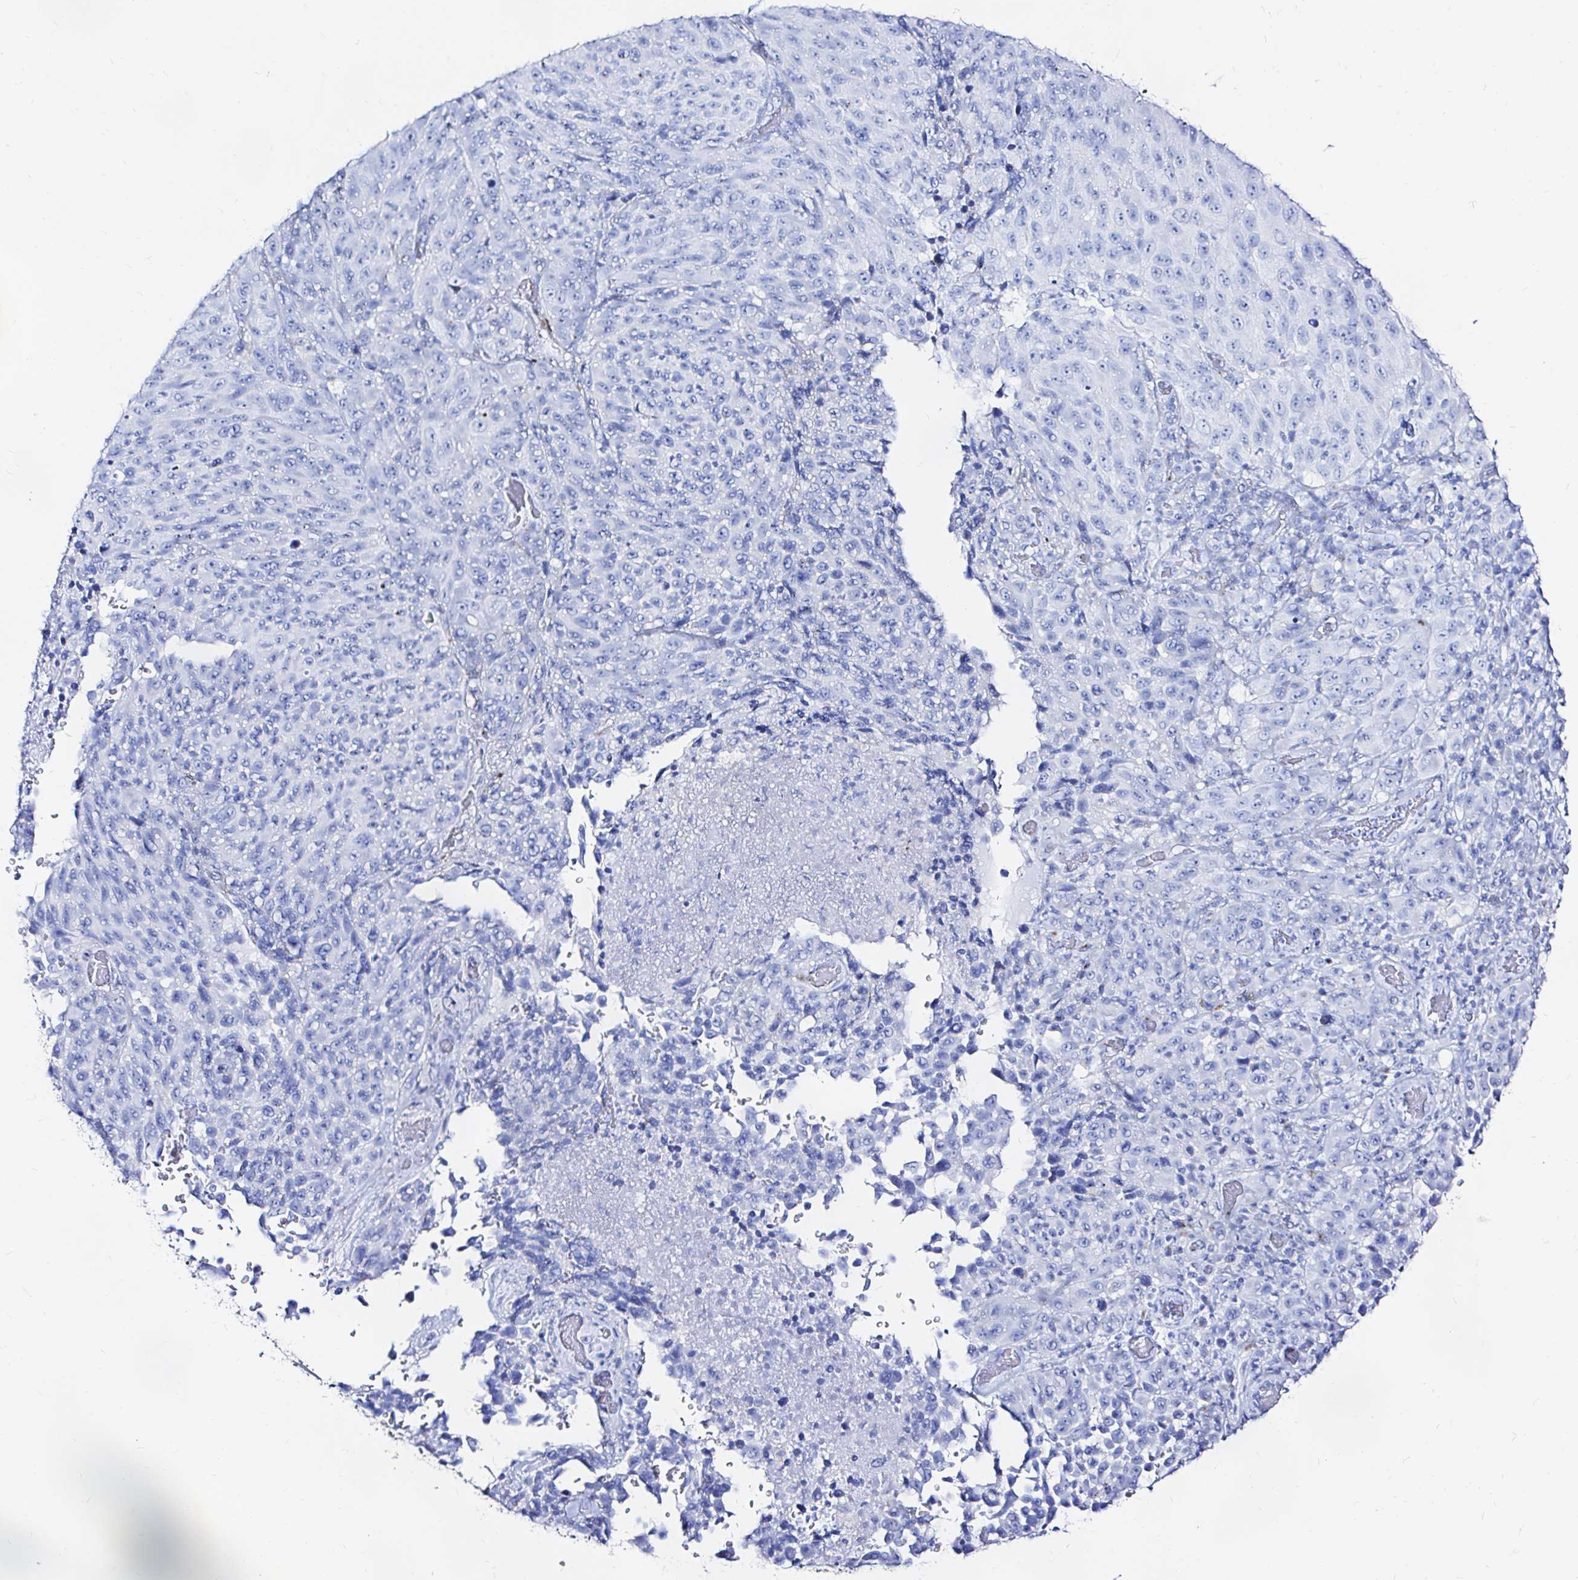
{"staining": {"intensity": "negative", "quantity": "none", "location": "none"}, "tissue": "melanoma", "cell_type": "Tumor cells", "image_type": "cancer", "snomed": [{"axis": "morphology", "description": "Malignant melanoma, NOS"}, {"axis": "topography", "description": "Skin"}], "caption": "Immunohistochemical staining of human malignant melanoma displays no significant staining in tumor cells. (Brightfield microscopy of DAB IHC at high magnification).", "gene": "ZNF432", "patient": {"sex": "male", "age": 85}}